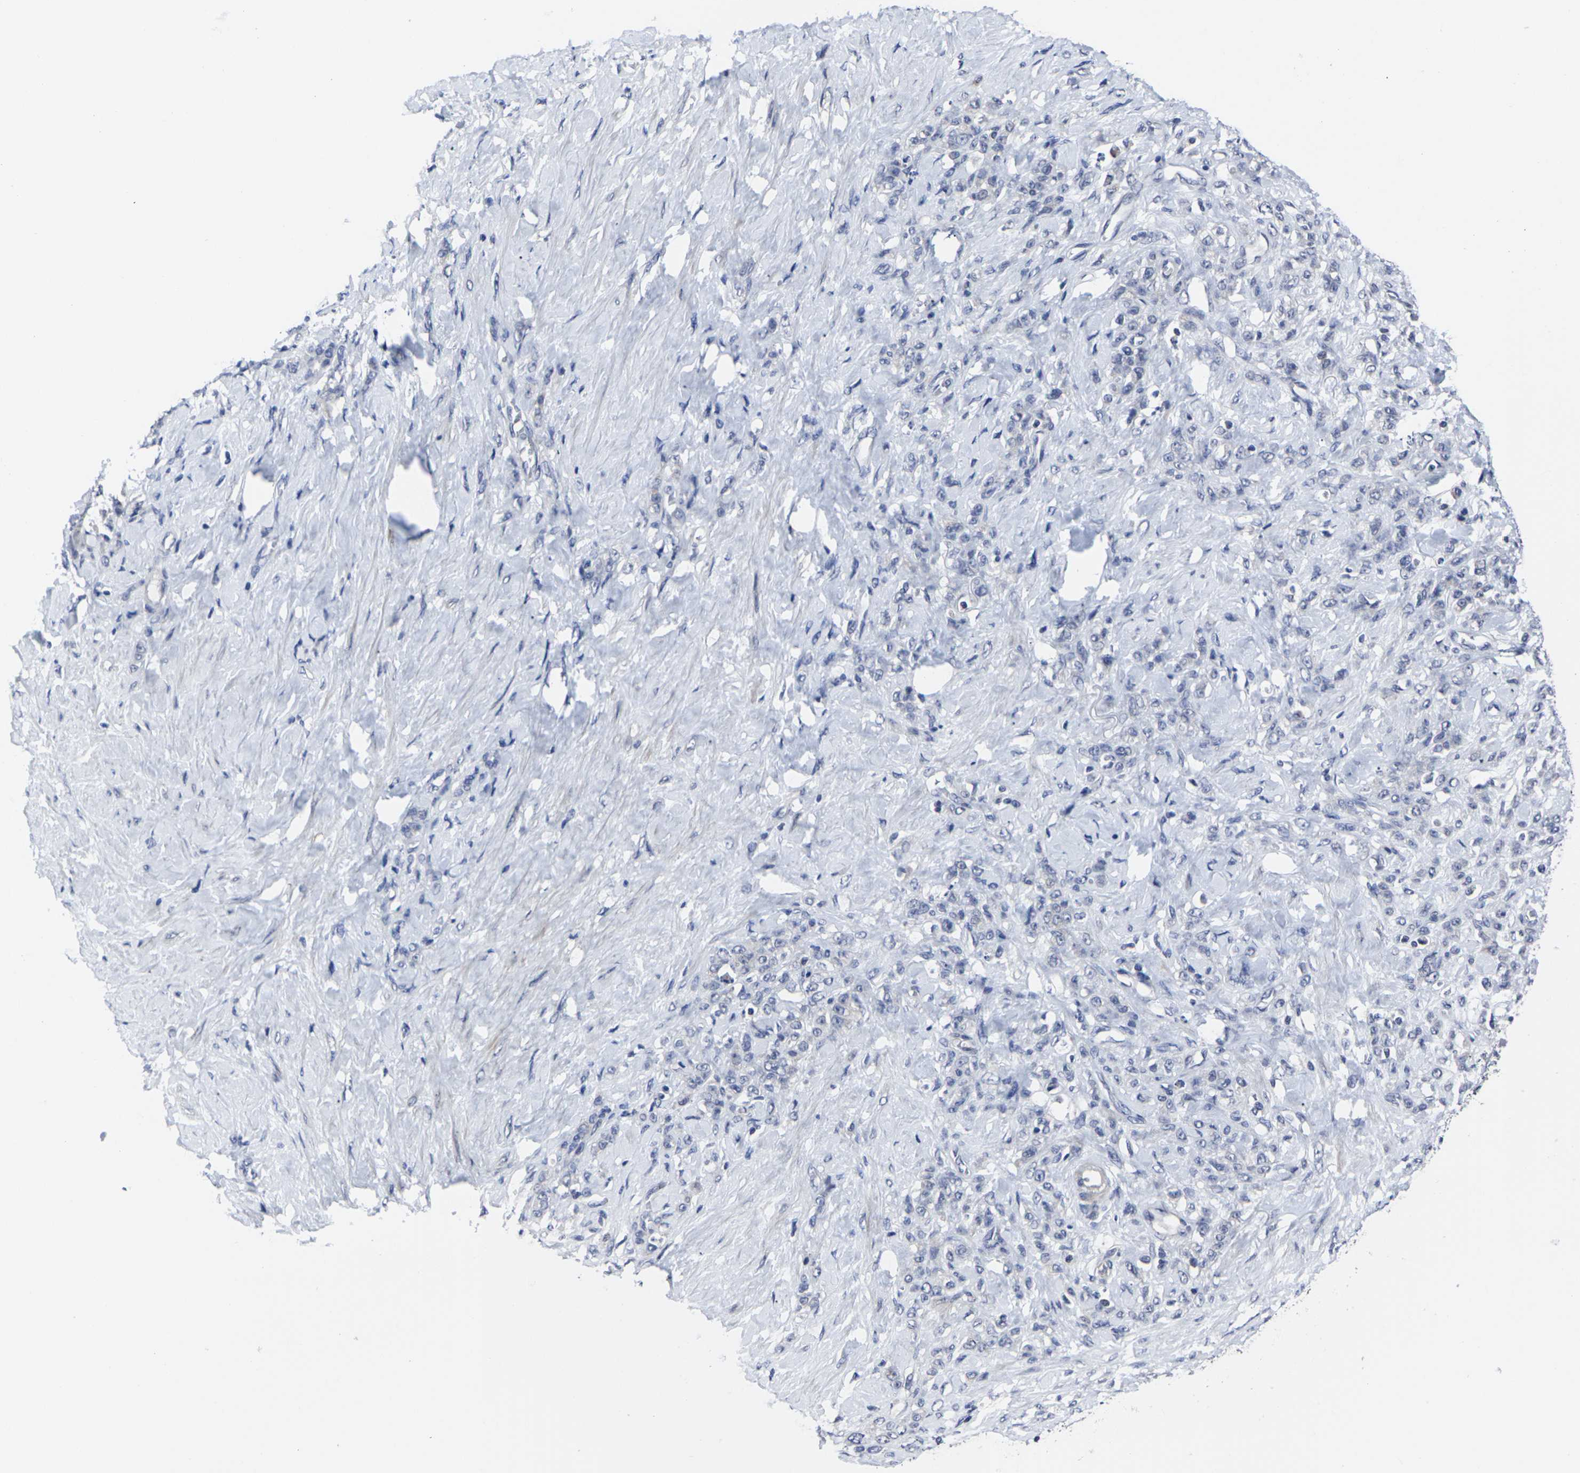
{"staining": {"intensity": "negative", "quantity": "none", "location": "none"}, "tissue": "stomach cancer", "cell_type": "Tumor cells", "image_type": "cancer", "snomed": [{"axis": "morphology", "description": "Adenocarcinoma, NOS"}, {"axis": "topography", "description": "Stomach"}], "caption": "Immunohistochemistry (IHC) histopathology image of stomach adenocarcinoma stained for a protein (brown), which exhibits no expression in tumor cells.", "gene": "MSANTD4", "patient": {"sex": "male", "age": 82}}